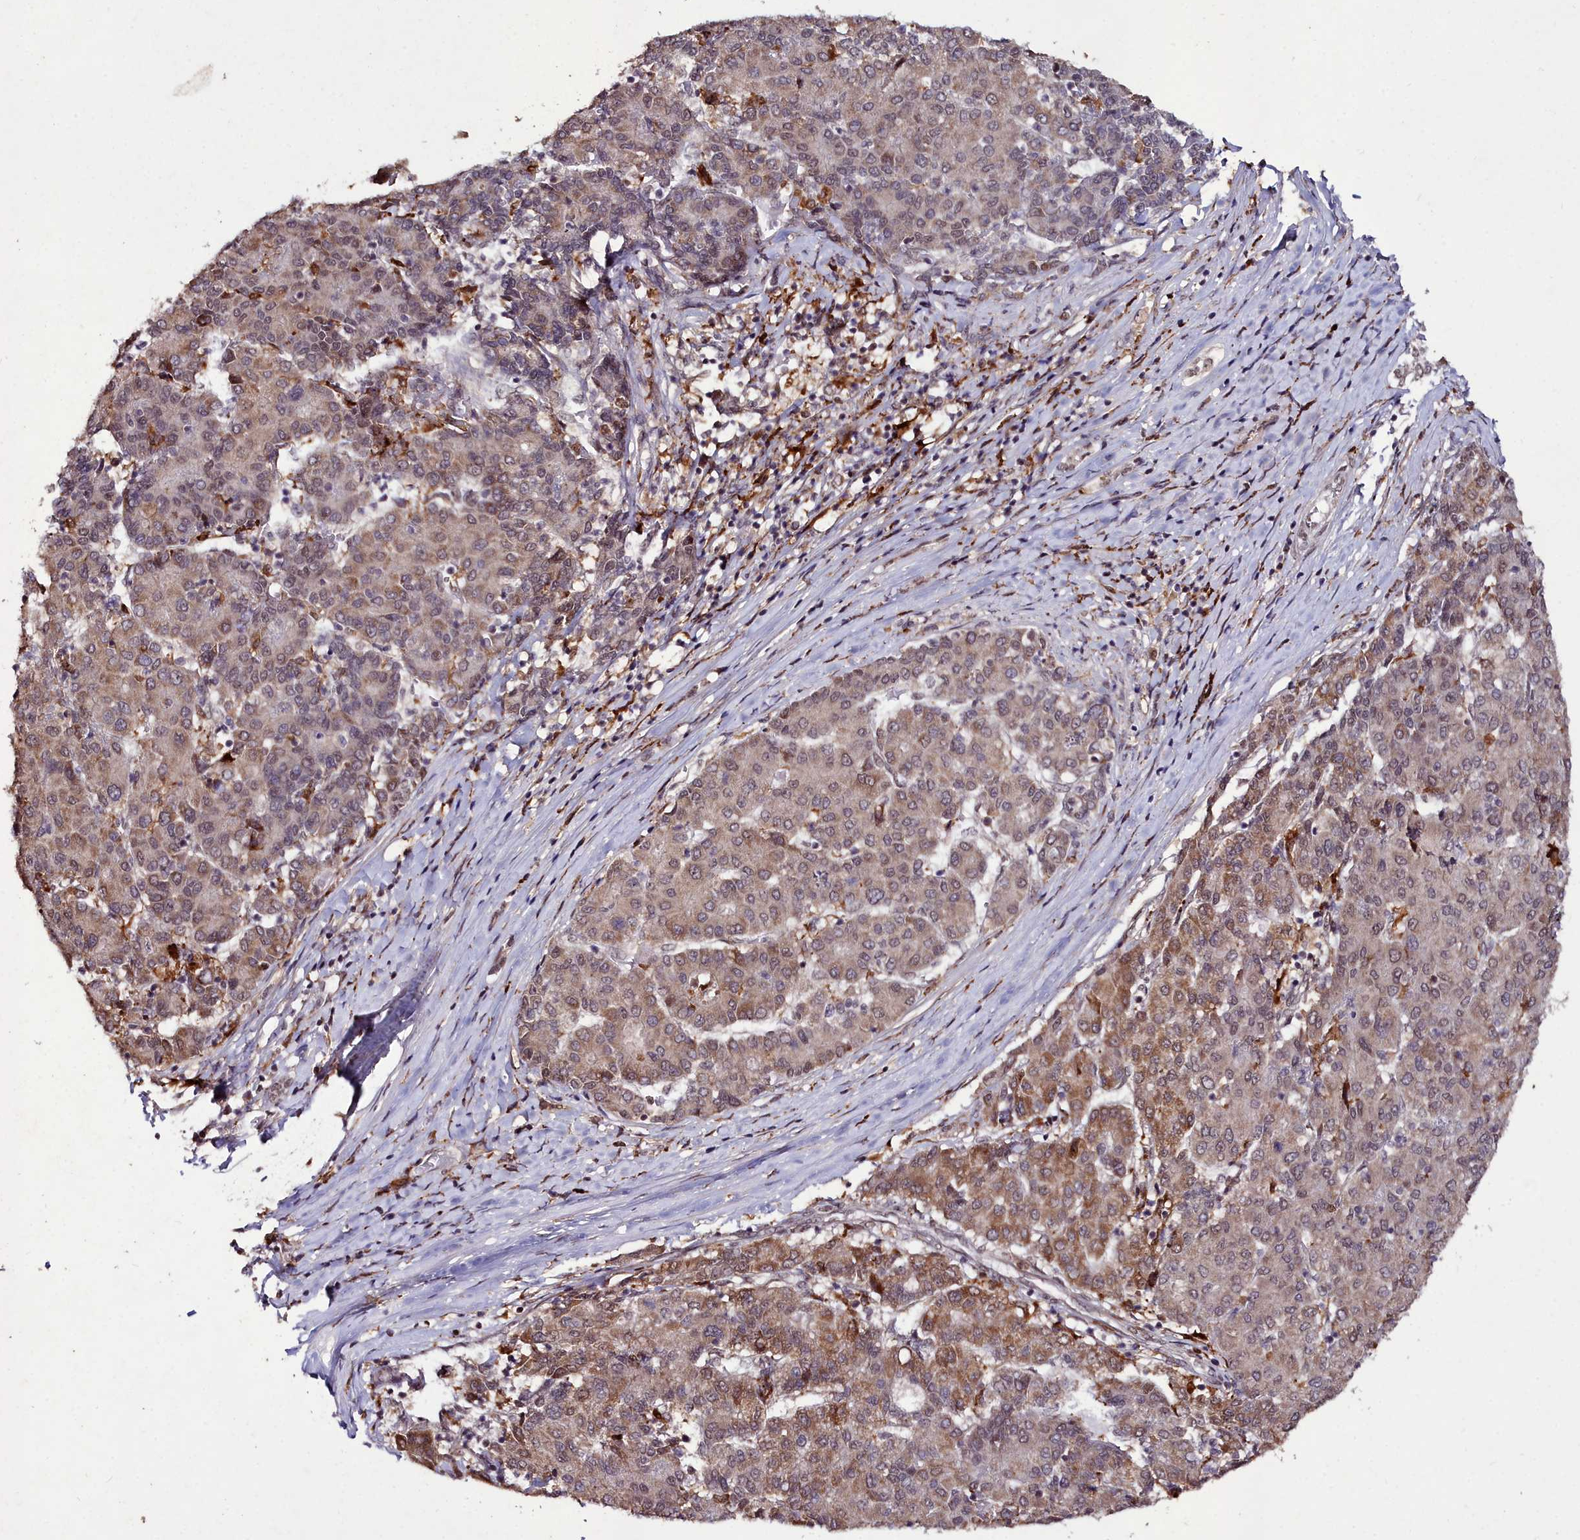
{"staining": {"intensity": "moderate", "quantity": ">75%", "location": "cytoplasmic/membranous"}, "tissue": "liver cancer", "cell_type": "Tumor cells", "image_type": "cancer", "snomed": [{"axis": "morphology", "description": "Carcinoma, Hepatocellular, NOS"}, {"axis": "topography", "description": "Liver"}], "caption": "Liver cancer (hepatocellular carcinoma) stained with DAB IHC displays medium levels of moderate cytoplasmic/membranous positivity in about >75% of tumor cells. (IHC, brightfield microscopy, high magnification).", "gene": "CXXC1", "patient": {"sex": "male", "age": 65}}